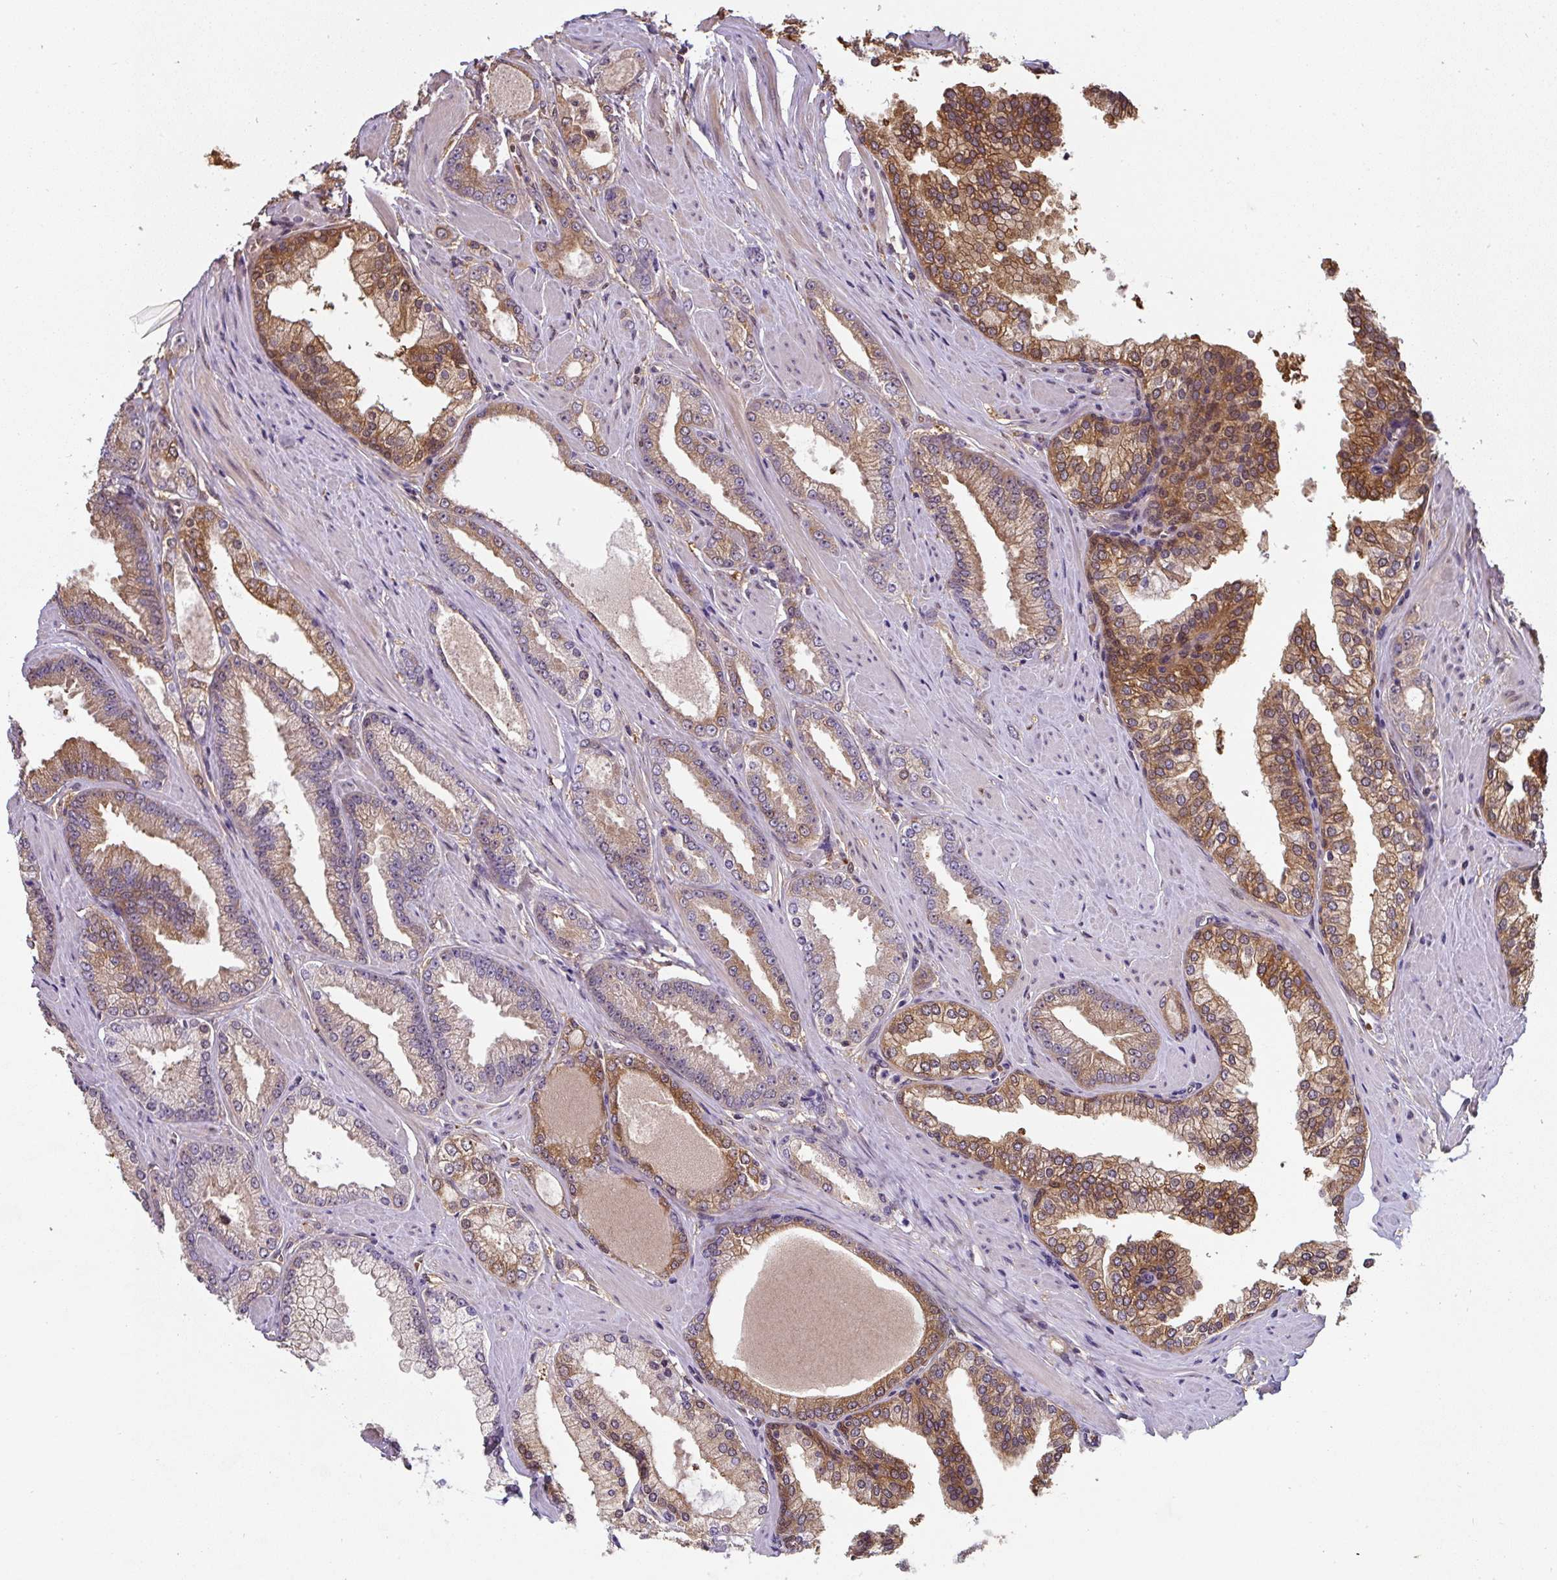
{"staining": {"intensity": "moderate", "quantity": "<25%", "location": "cytoplasmic/membranous"}, "tissue": "prostate cancer", "cell_type": "Tumor cells", "image_type": "cancer", "snomed": [{"axis": "morphology", "description": "Adenocarcinoma, Low grade"}, {"axis": "topography", "description": "Prostate"}], "caption": "Protein expression analysis of human low-grade adenocarcinoma (prostate) reveals moderate cytoplasmic/membranous expression in about <25% of tumor cells.", "gene": "ST13", "patient": {"sex": "male", "age": 42}}